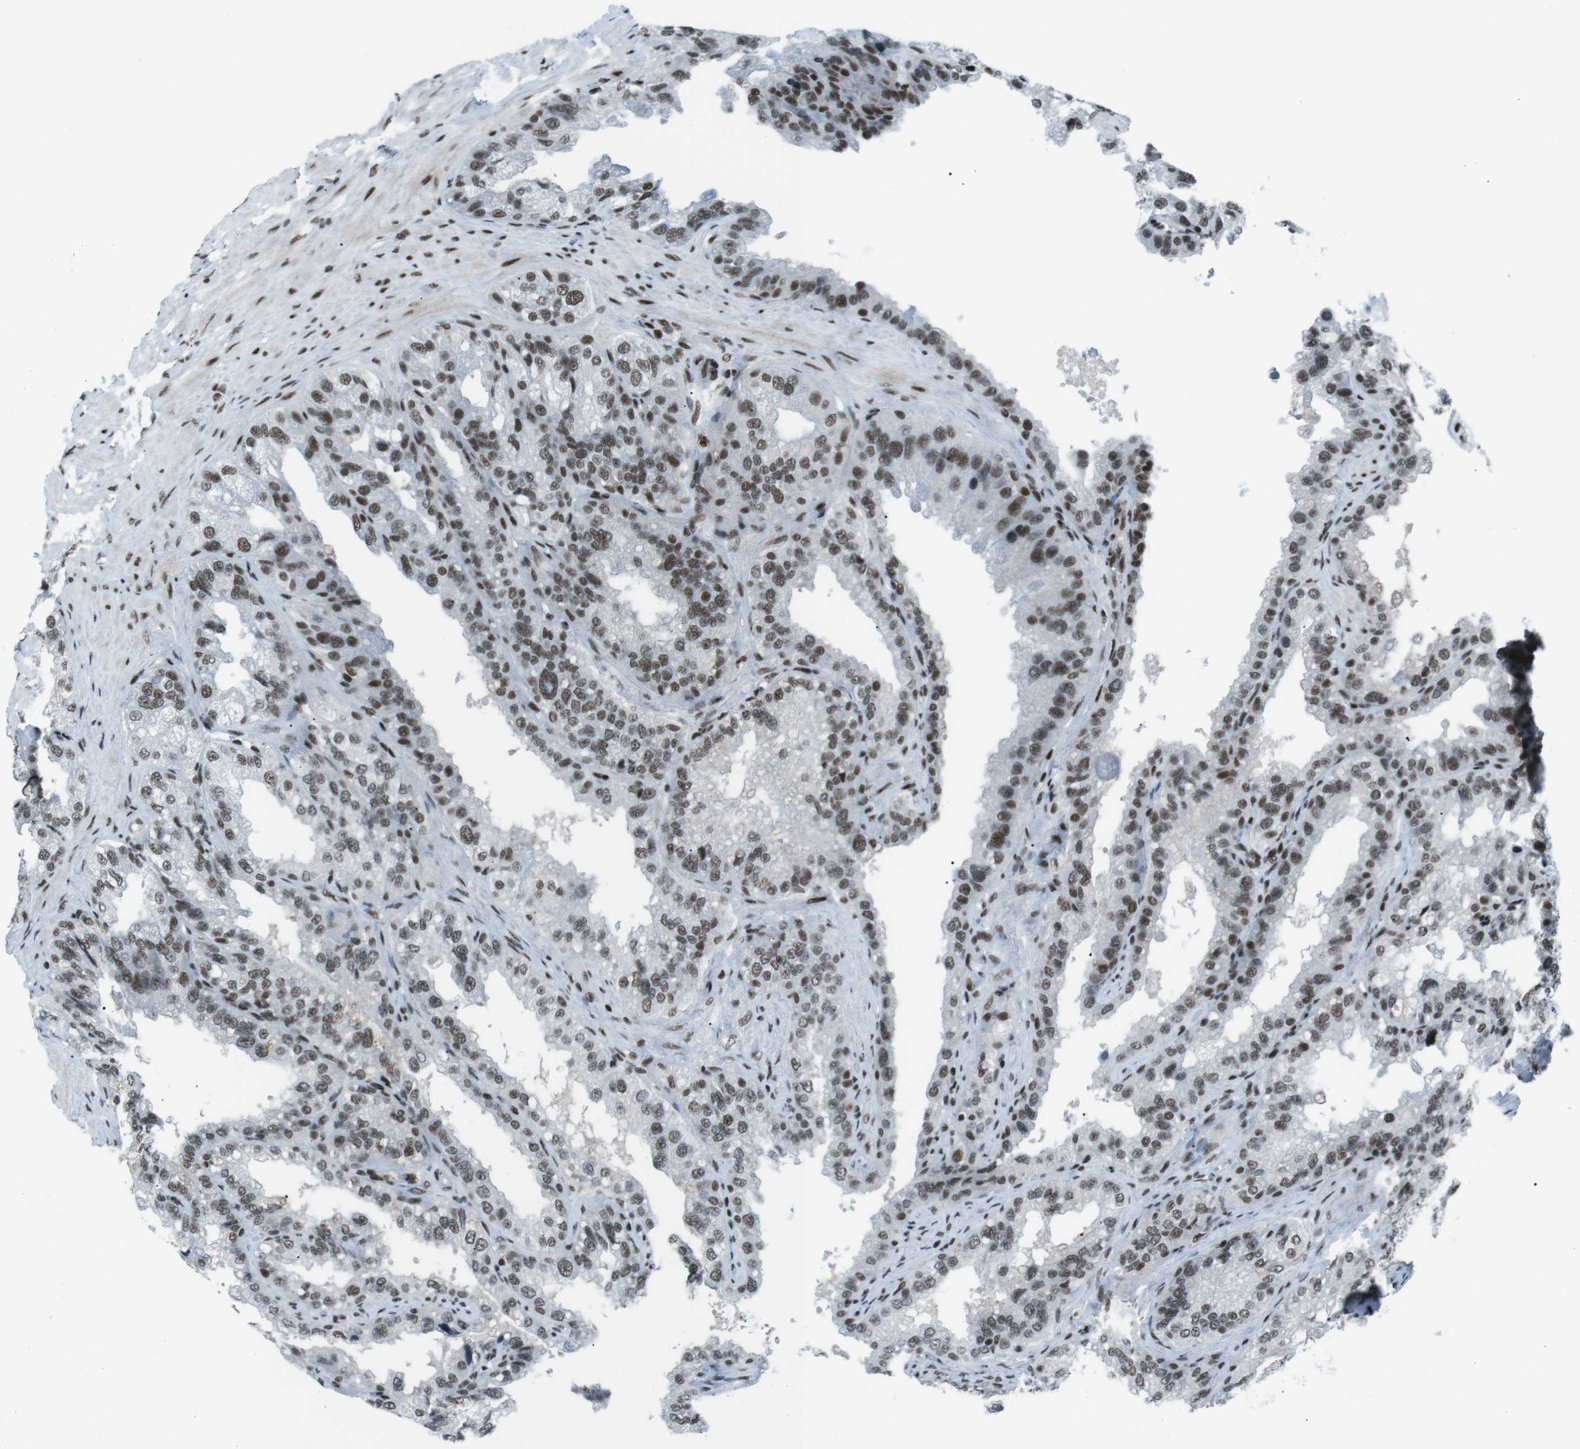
{"staining": {"intensity": "strong", "quantity": ">75%", "location": "nuclear"}, "tissue": "seminal vesicle", "cell_type": "Glandular cells", "image_type": "normal", "snomed": [{"axis": "morphology", "description": "Normal tissue, NOS"}, {"axis": "topography", "description": "Seminal veicle"}], "caption": "The immunohistochemical stain highlights strong nuclear staining in glandular cells of unremarkable seminal vesicle.", "gene": "TAF1", "patient": {"sex": "male", "age": 68}}